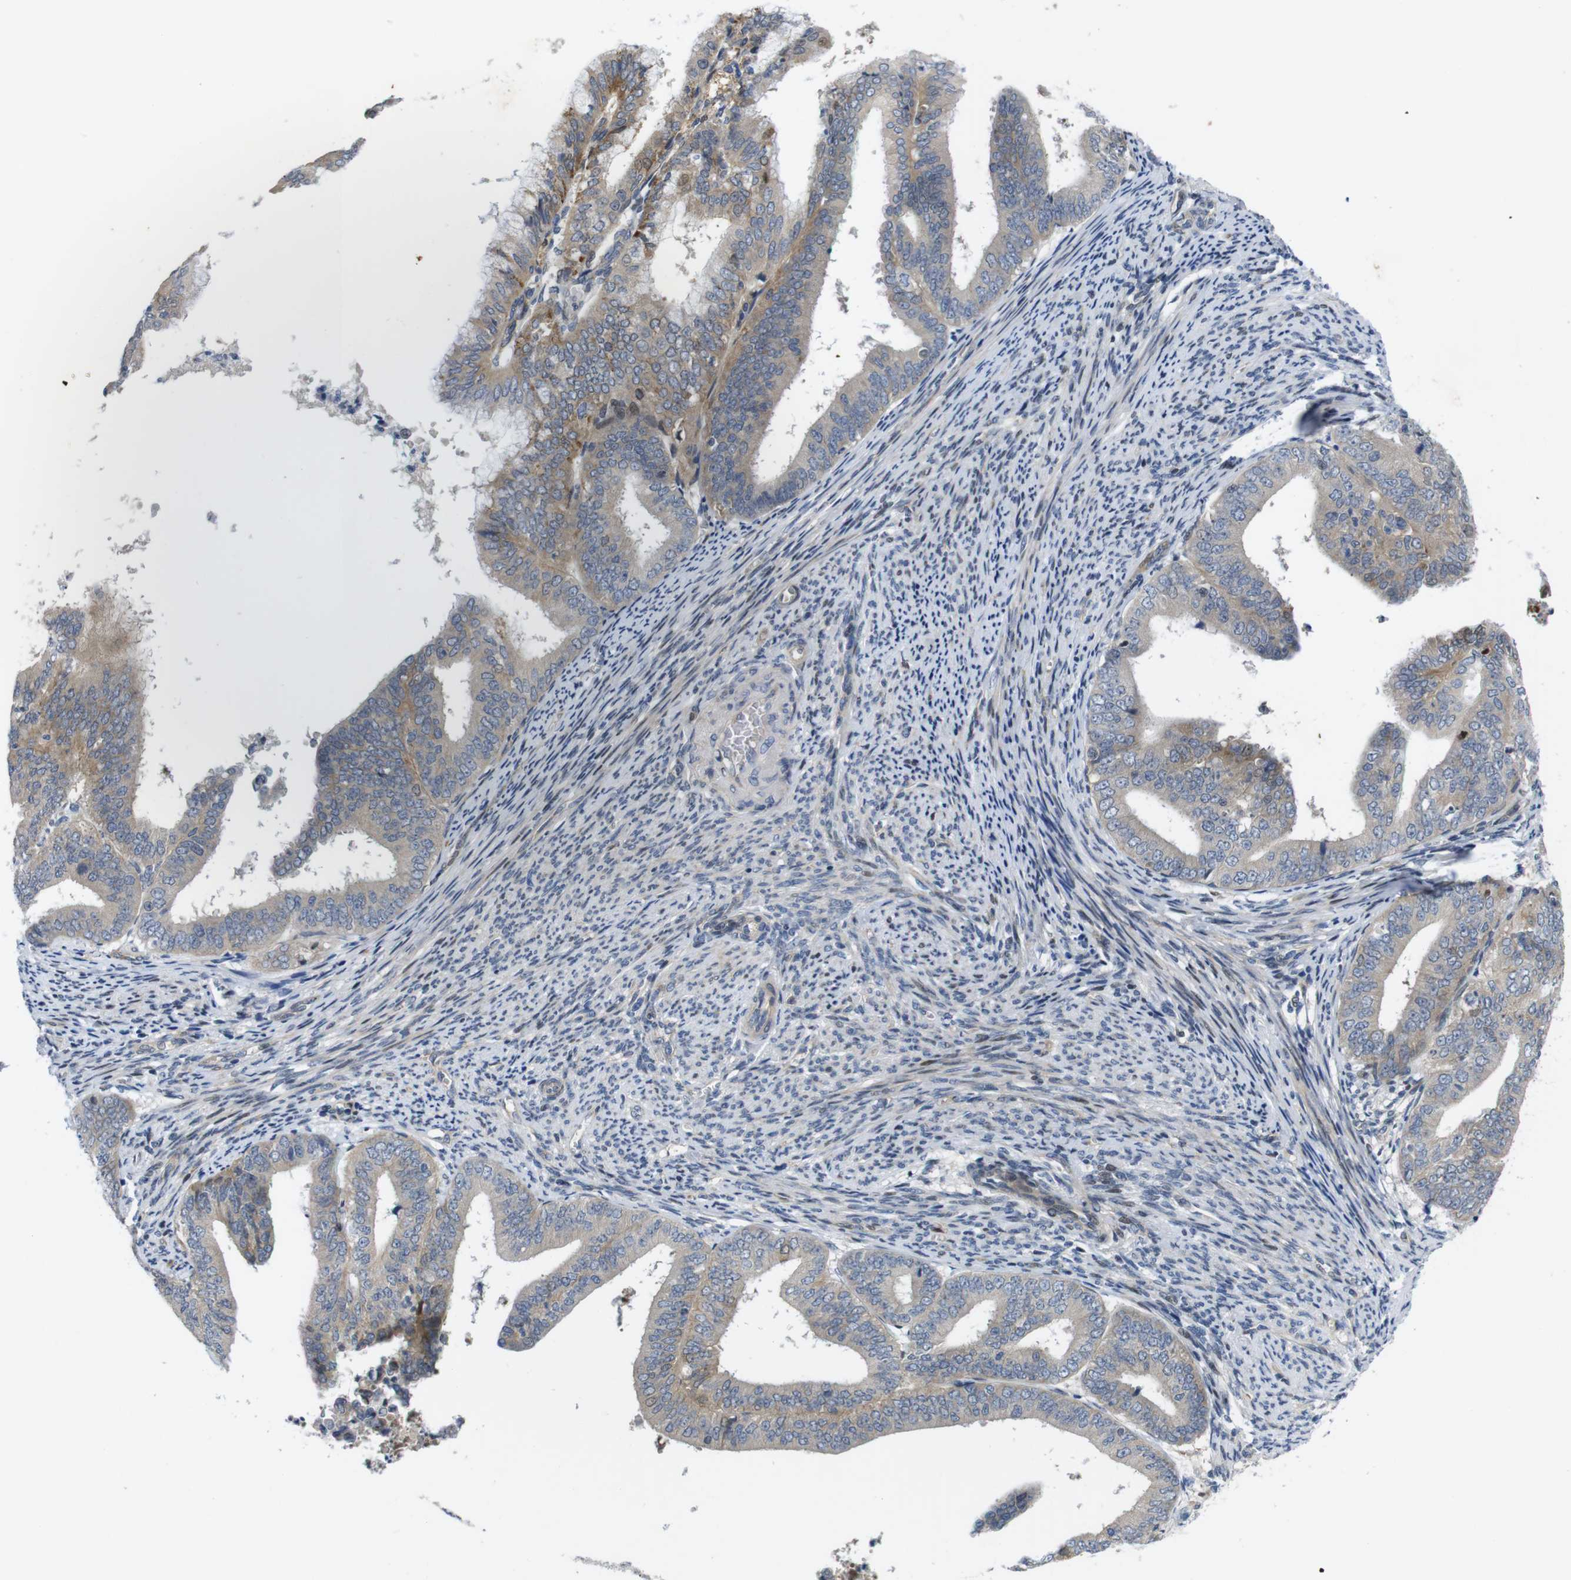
{"staining": {"intensity": "weak", "quantity": ">75%", "location": "cytoplasmic/membranous"}, "tissue": "endometrial cancer", "cell_type": "Tumor cells", "image_type": "cancer", "snomed": [{"axis": "morphology", "description": "Adenocarcinoma, NOS"}, {"axis": "topography", "description": "Endometrium"}], "caption": "Immunohistochemistry (IHC) micrograph of human adenocarcinoma (endometrial) stained for a protein (brown), which shows low levels of weak cytoplasmic/membranous positivity in approximately >75% of tumor cells.", "gene": "ROBO2", "patient": {"sex": "female", "age": 63}}